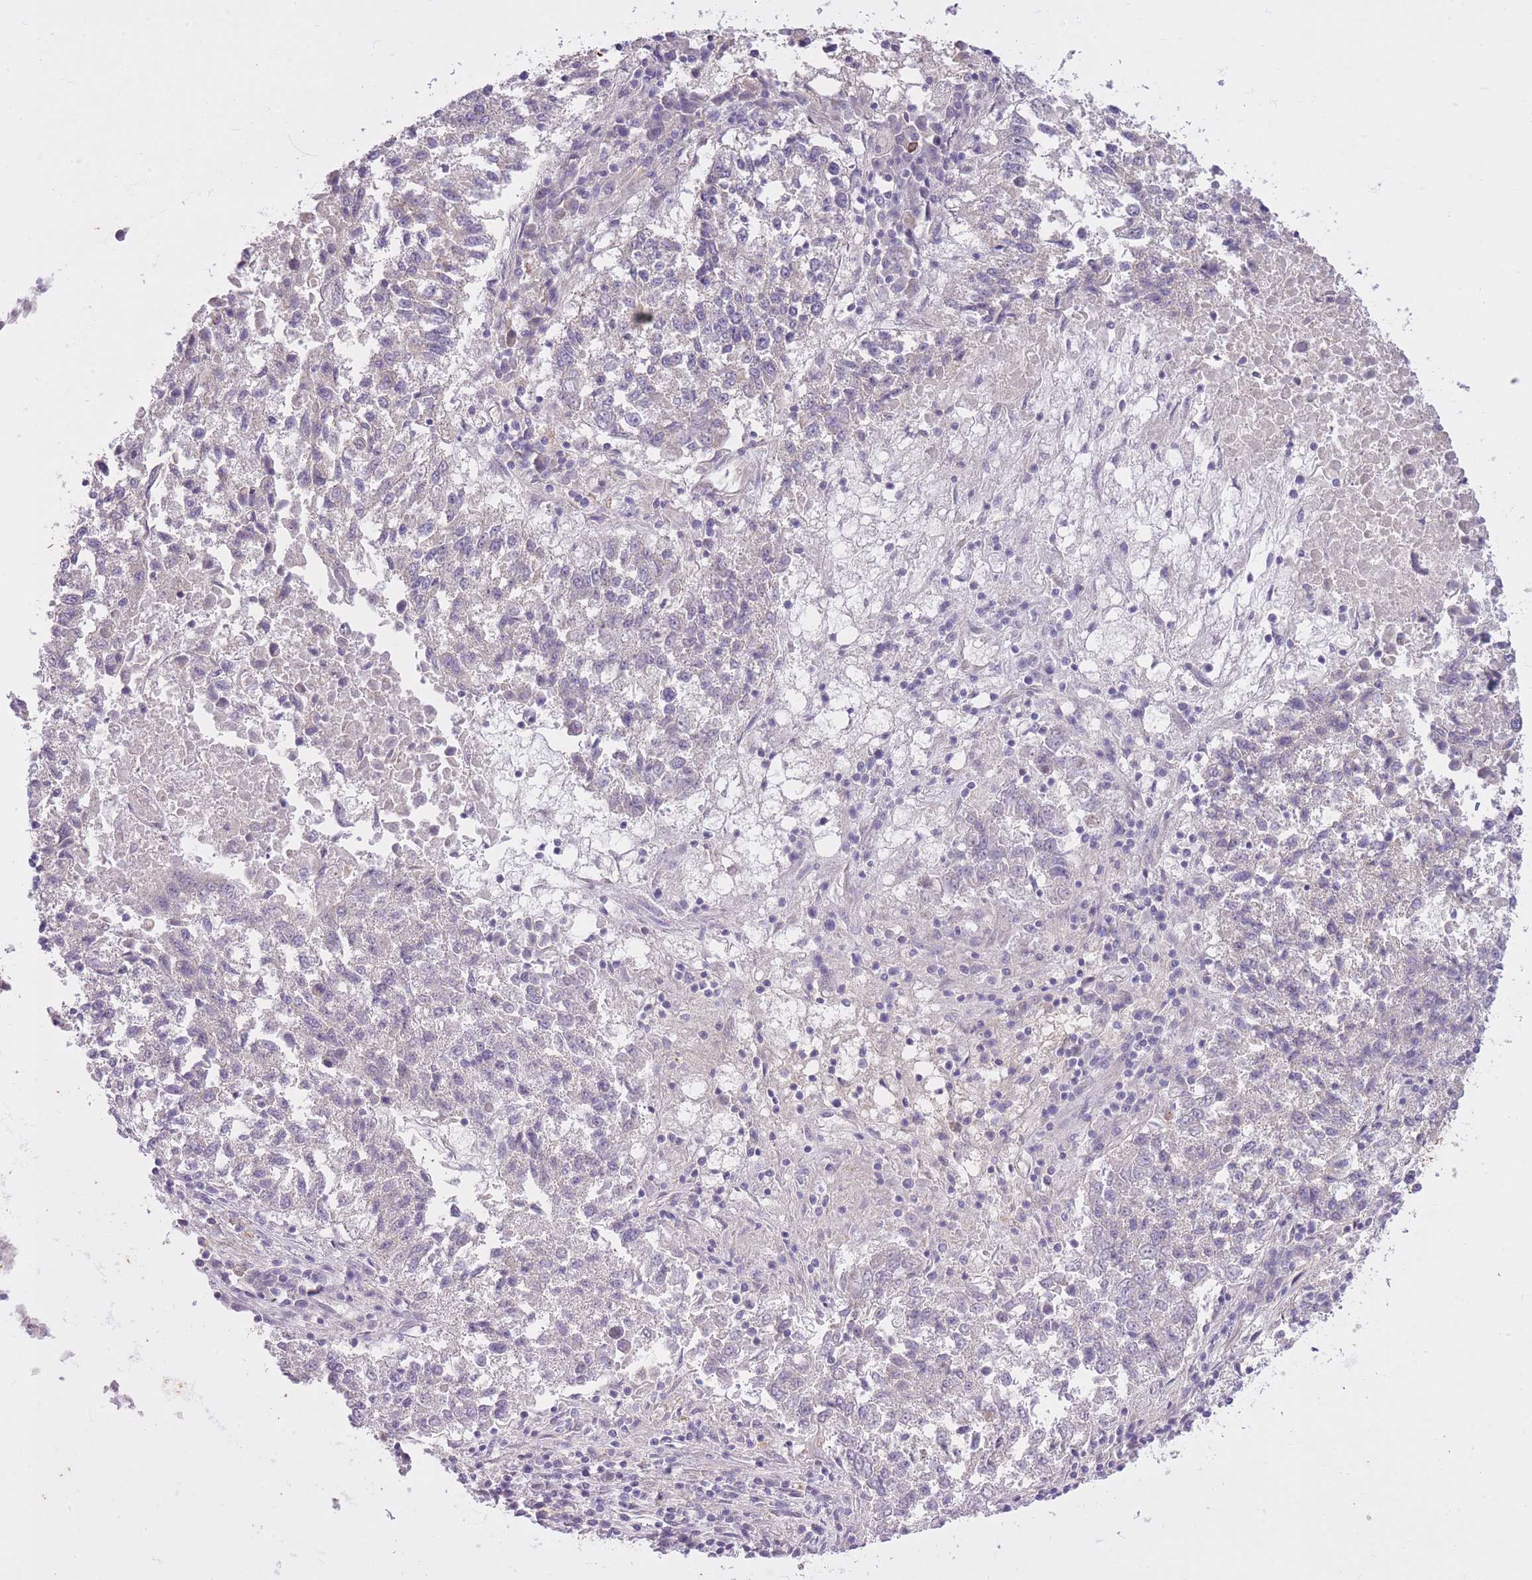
{"staining": {"intensity": "negative", "quantity": "none", "location": "none"}, "tissue": "lung cancer", "cell_type": "Tumor cells", "image_type": "cancer", "snomed": [{"axis": "morphology", "description": "Squamous cell carcinoma, NOS"}, {"axis": "topography", "description": "Lung"}], "caption": "A micrograph of human lung squamous cell carcinoma is negative for staining in tumor cells.", "gene": "REV1", "patient": {"sex": "male", "age": 73}}